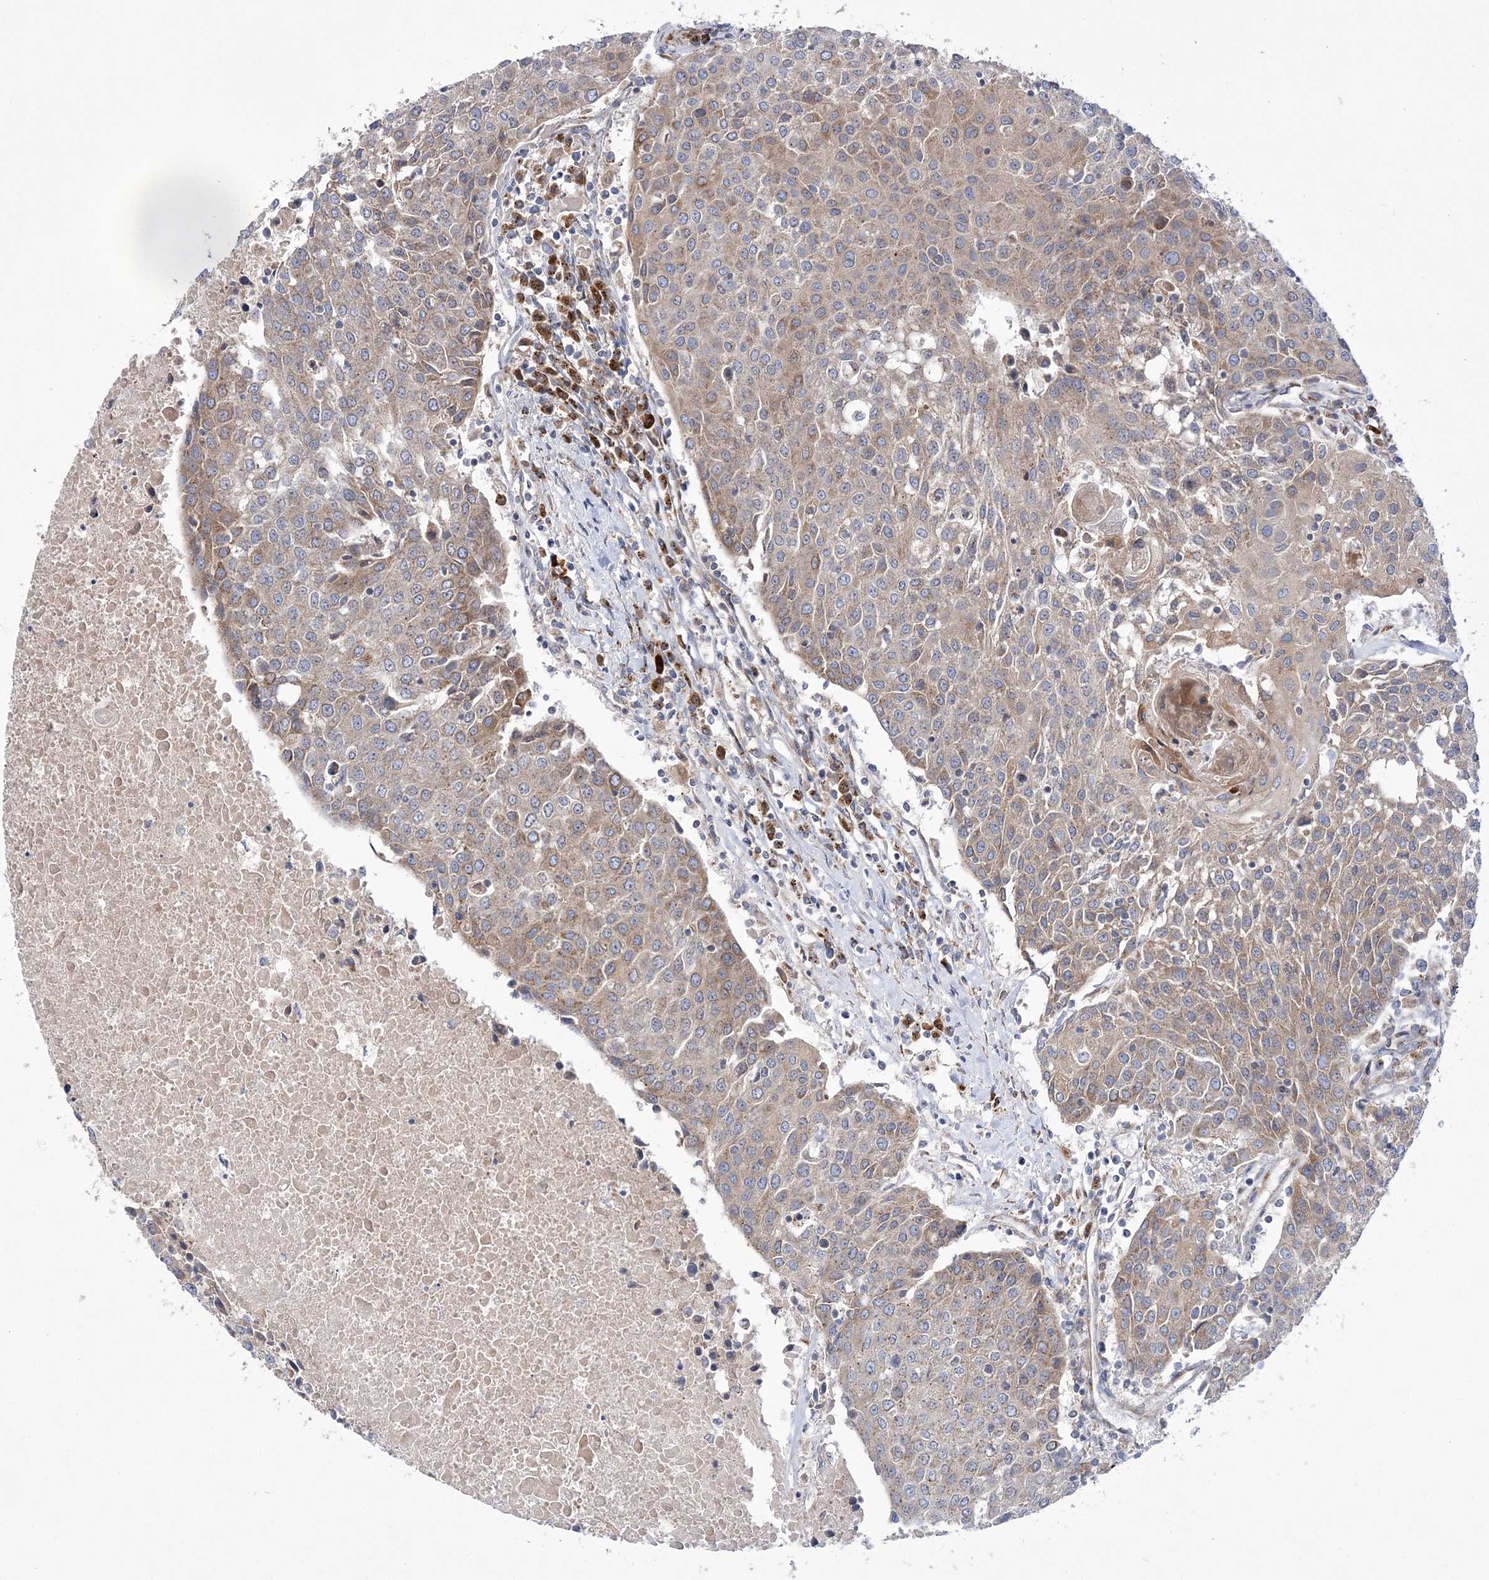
{"staining": {"intensity": "weak", "quantity": ">75%", "location": "cytoplasmic/membranous"}, "tissue": "urothelial cancer", "cell_type": "Tumor cells", "image_type": "cancer", "snomed": [{"axis": "morphology", "description": "Urothelial carcinoma, High grade"}, {"axis": "topography", "description": "Urinary bladder"}], "caption": "Immunohistochemistry (IHC) image of urothelial cancer stained for a protein (brown), which reveals low levels of weak cytoplasmic/membranous expression in about >75% of tumor cells.", "gene": "COPB2", "patient": {"sex": "female", "age": 85}}